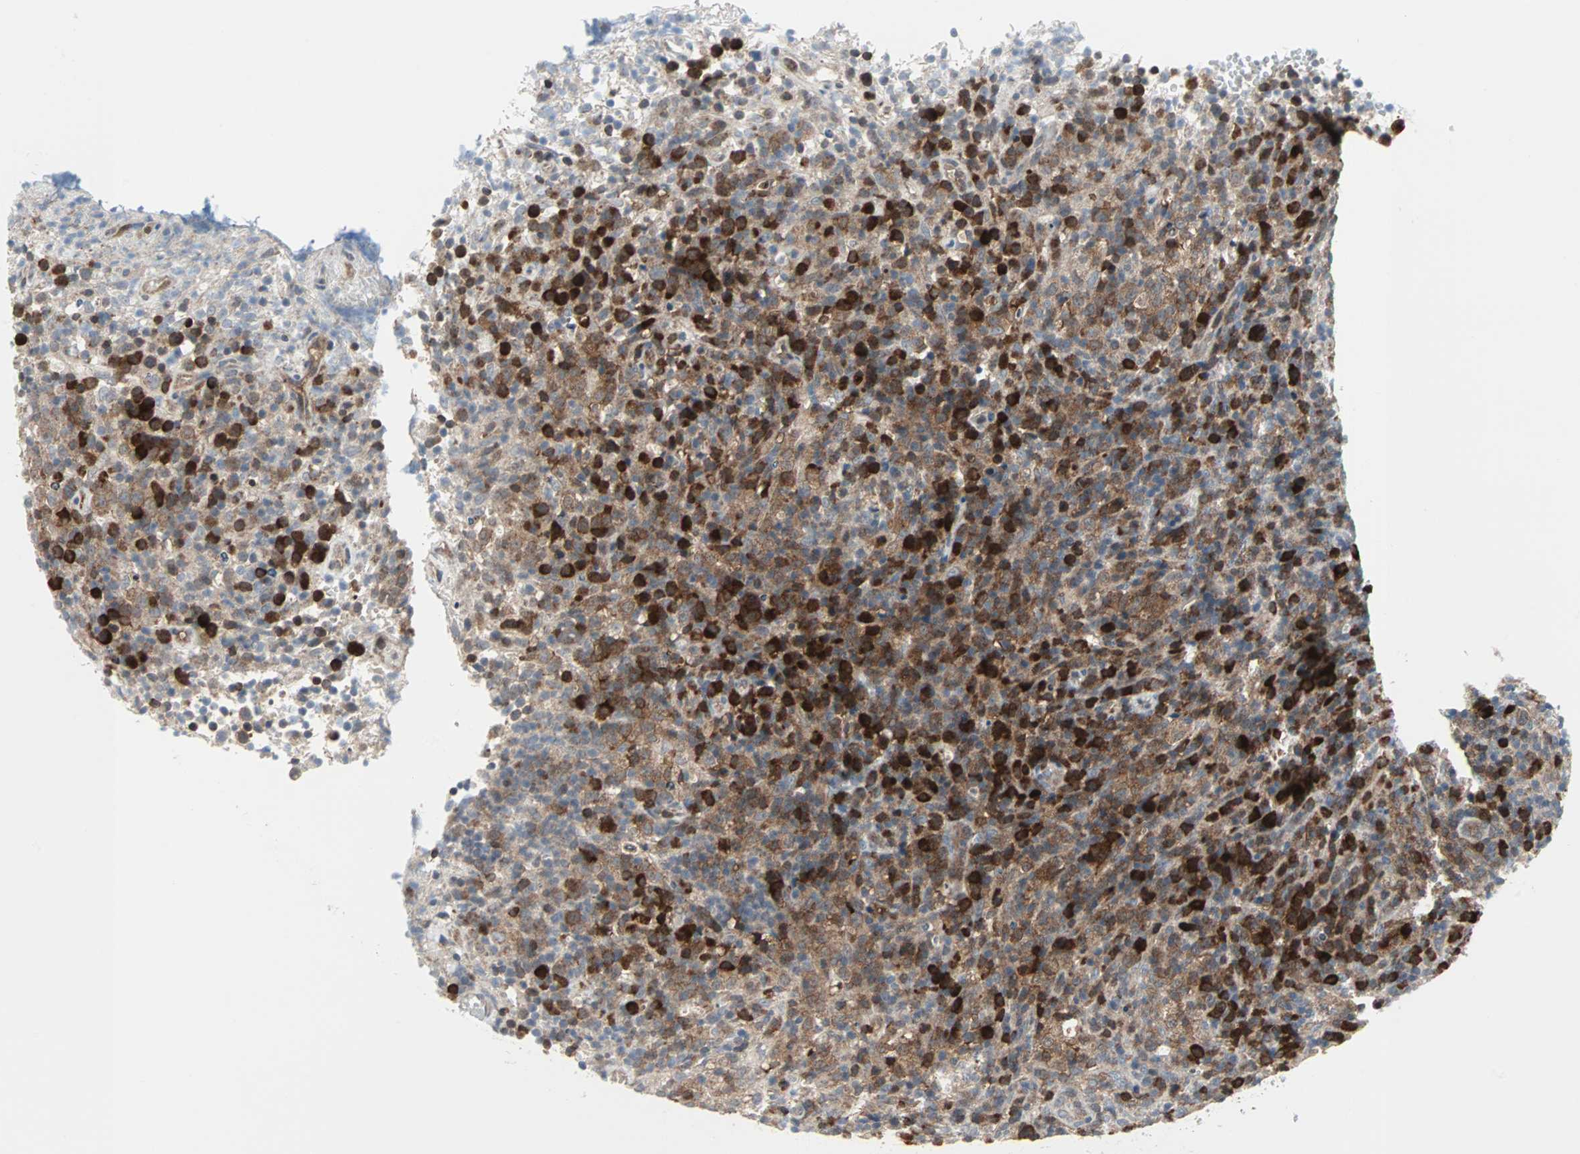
{"staining": {"intensity": "strong", "quantity": "25%-75%", "location": "nuclear"}, "tissue": "lymphoma", "cell_type": "Tumor cells", "image_type": "cancer", "snomed": [{"axis": "morphology", "description": "Malignant lymphoma, non-Hodgkin's type, High grade"}, {"axis": "topography", "description": "Lymph node"}], "caption": "Immunohistochemical staining of malignant lymphoma, non-Hodgkin's type (high-grade) displays strong nuclear protein staining in about 25%-75% of tumor cells.", "gene": "CASP3", "patient": {"sex": "female", "age": 76}}